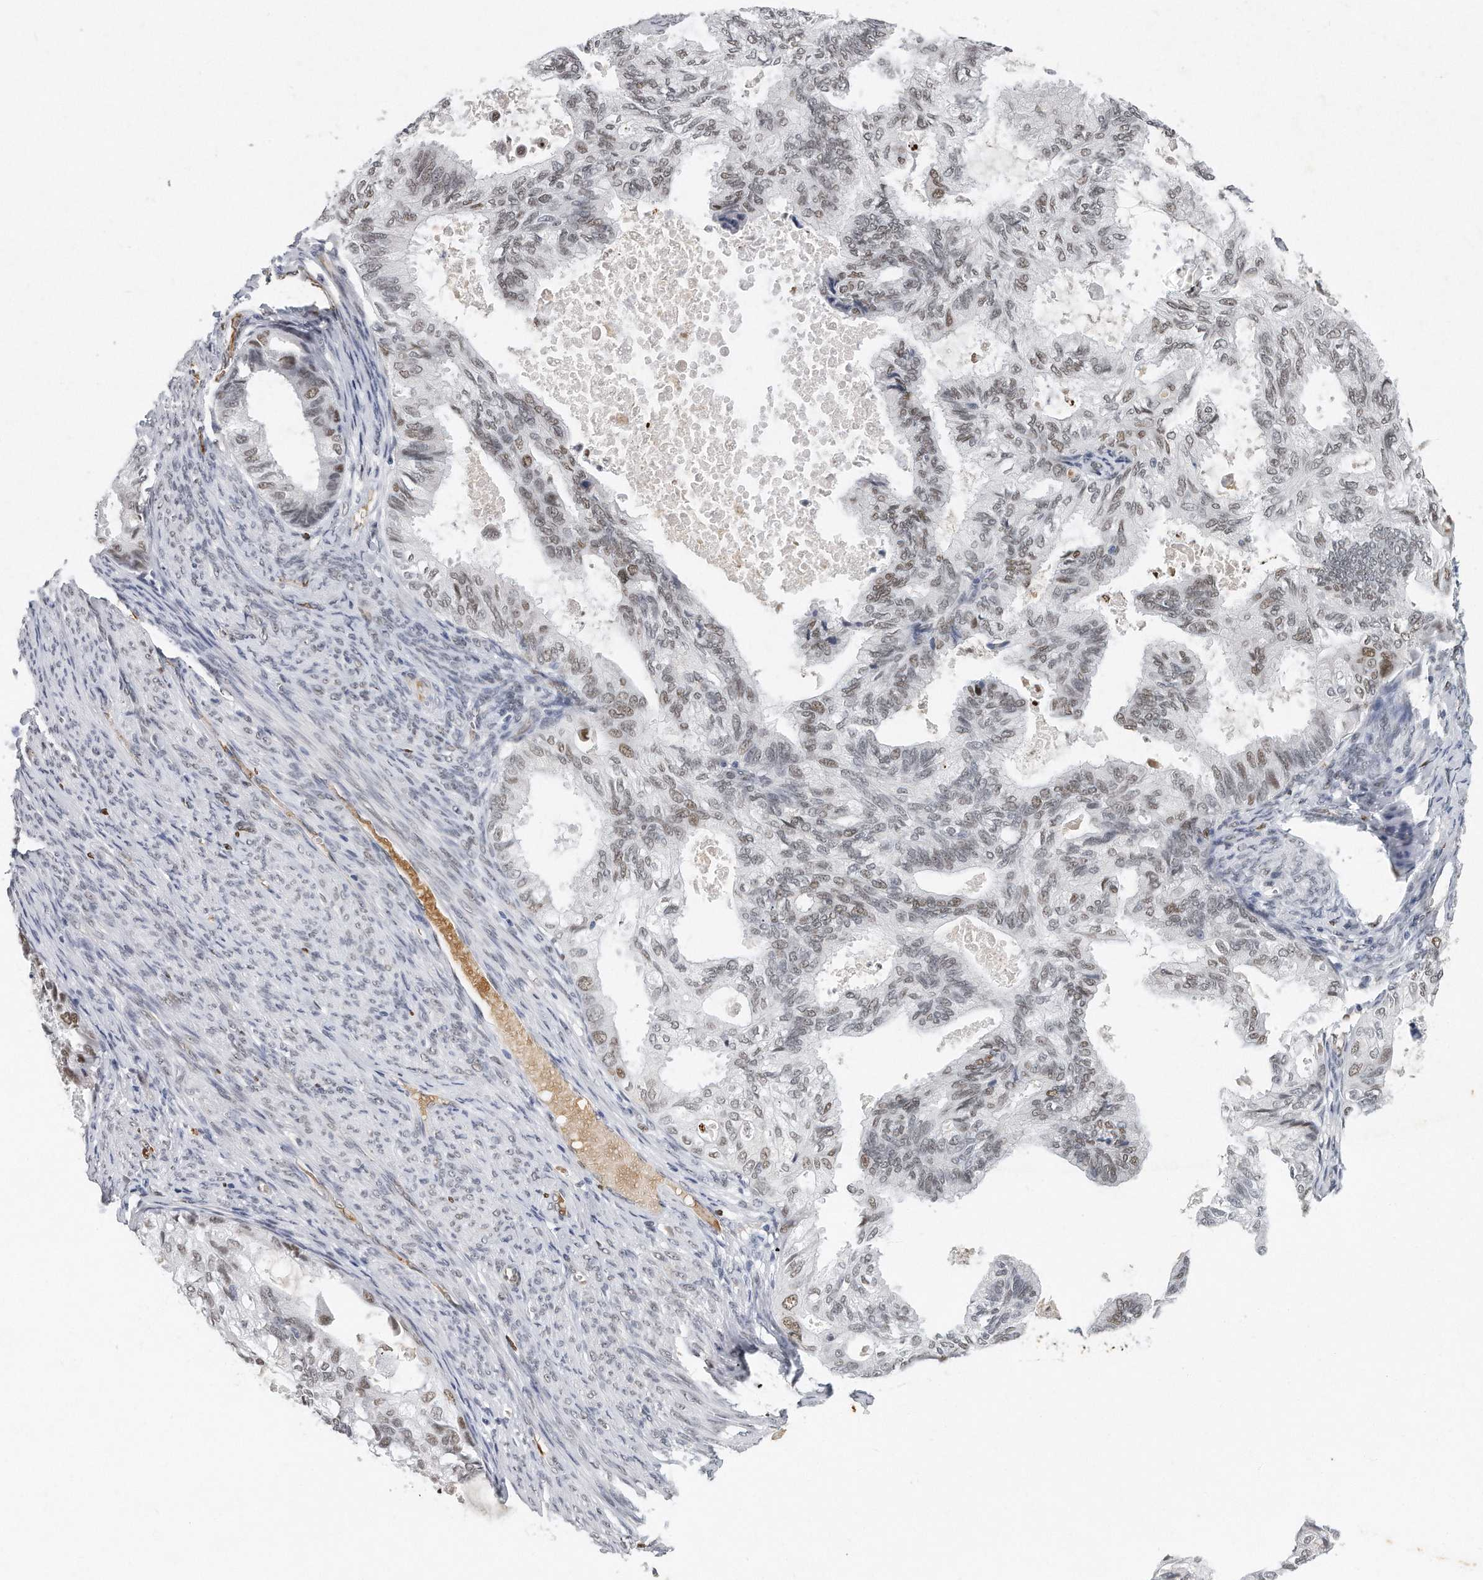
{"staining": {"intensity": "moderate", "quantity": "<25%", "location": "nuclear"}, "tissue": "cervical cancer", "cell_type": "Tumor cells", "image_type": "cancer", "snomed": [{"axis": "morphology", "description": "Normal tissue, NOS"}, {"axis": "morphology", "description": "Adenocarcinoma, NOS"}, {"axis": "topography", "description": "Cervix"}, {"axis": "topography", "description": "Endometrium"}], "caption": "Cervical cancer was stained to show a protein in brown. There is low levels of moderate nuclear expression in about <25% of tumor cells.", "gene": "CTBP2", "patient": {"sex": "female", "age": 86}}